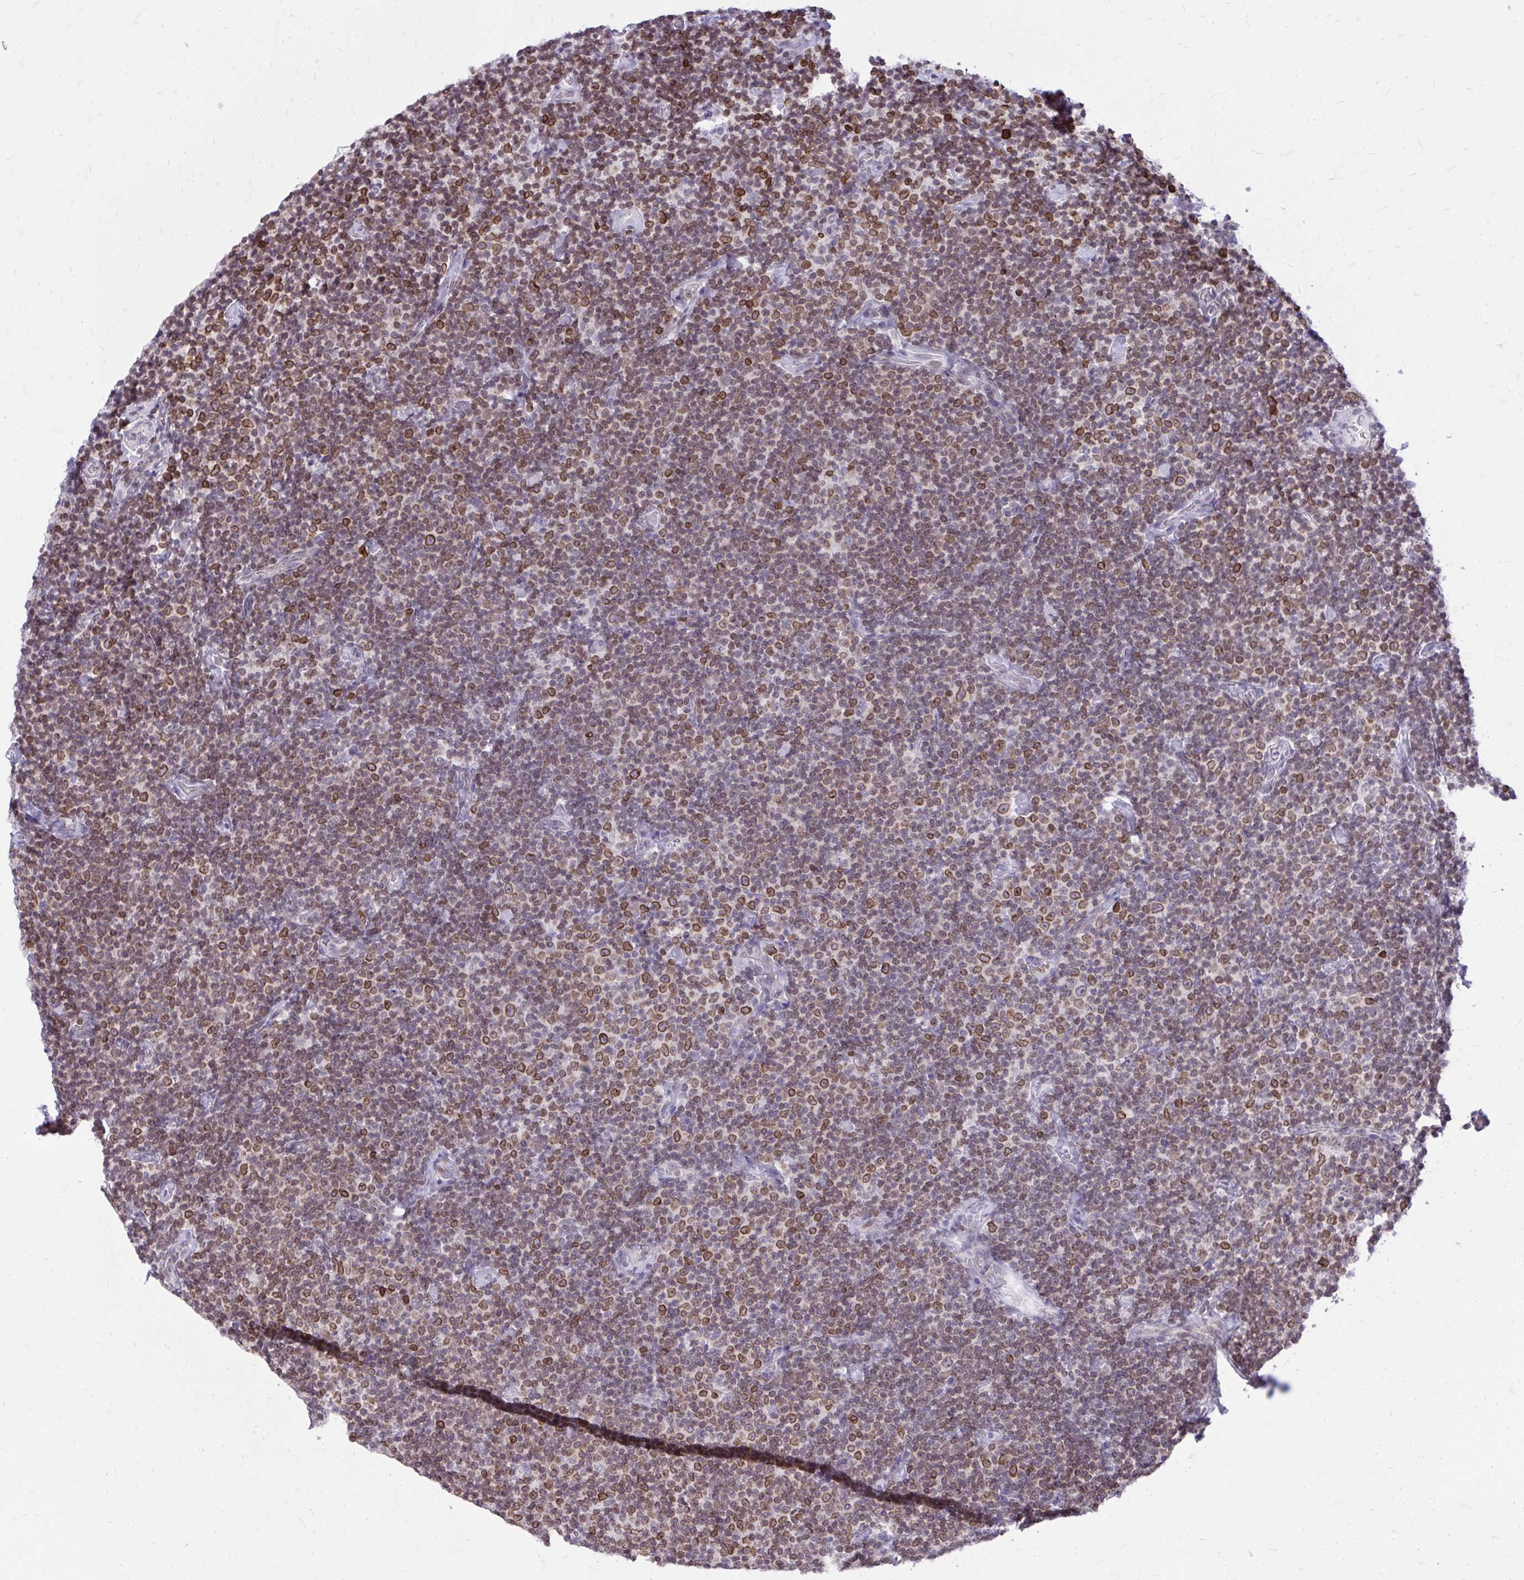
{"staining": {"intensity": "moderate", "quantity": ">75%", "location": "cytoplasmic/membranous,nuclear"}, "tissue": "lymphoma", "cell_type": "Tumor cells", "image_type": "cancer", "snomed": [{"axis": "morphology", "description": "Malignant lymphoma, non-Hodgkin's type, Low grade"}, {"axis": "topography", "description": "Lymph node"}], "caption": "IHC staining of lymphoma, which displays medium levels of moderate cytoplasmic/membranous and nuclear positivity in about >75% of tumor cells indicating moderate cytoplasmic/membranous and nuclear protein expression. The staining was performed using DAB (brown) for protein detection and nuclei were counterstained in hematoxylin (blue).", "gene": "RPS6KA2", "patient": {"sex": "male", "age": 81}}